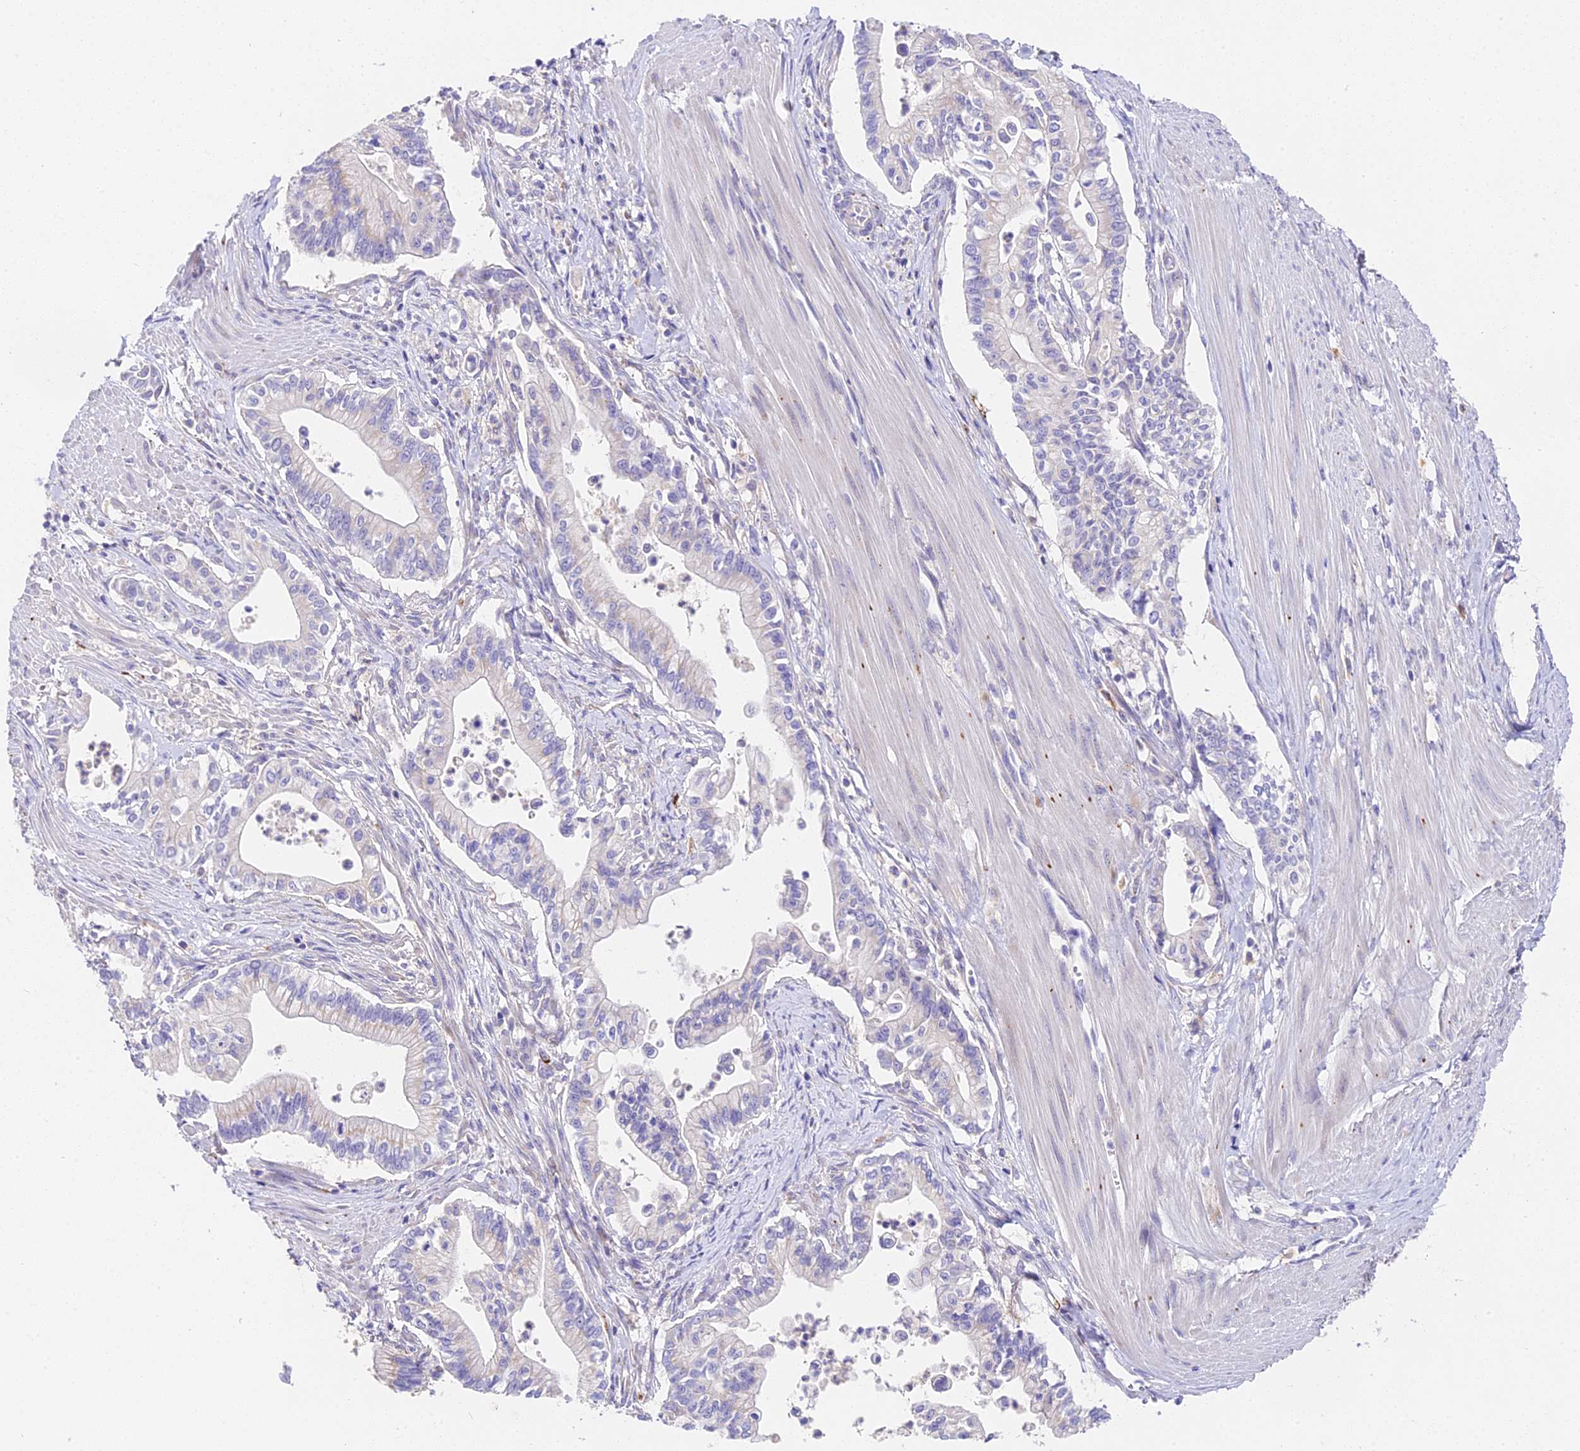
{"staining": {"intensity": "negative", "quantity": "none", "location": "none"}, "tissue": "pancreatic cancer", "cell_type": "Tumor cells", "image_type": "cancer", "snomed": [{"axis": "morphology", "description": "Adenocarcinoma, NOS"}, {"axis": "topography", "description": "Pancreas"}], "caption": "There is no significant expression in tumor cells of adenocarcinoma (pancreatic). The staining is performed using DAB (3,3'-diaminobenzidine) brown chromogen with nuclei counter-stained in using hematoxylin.", "gene": "LYPD6", "patient": {"sex": "male", "age": 78}}